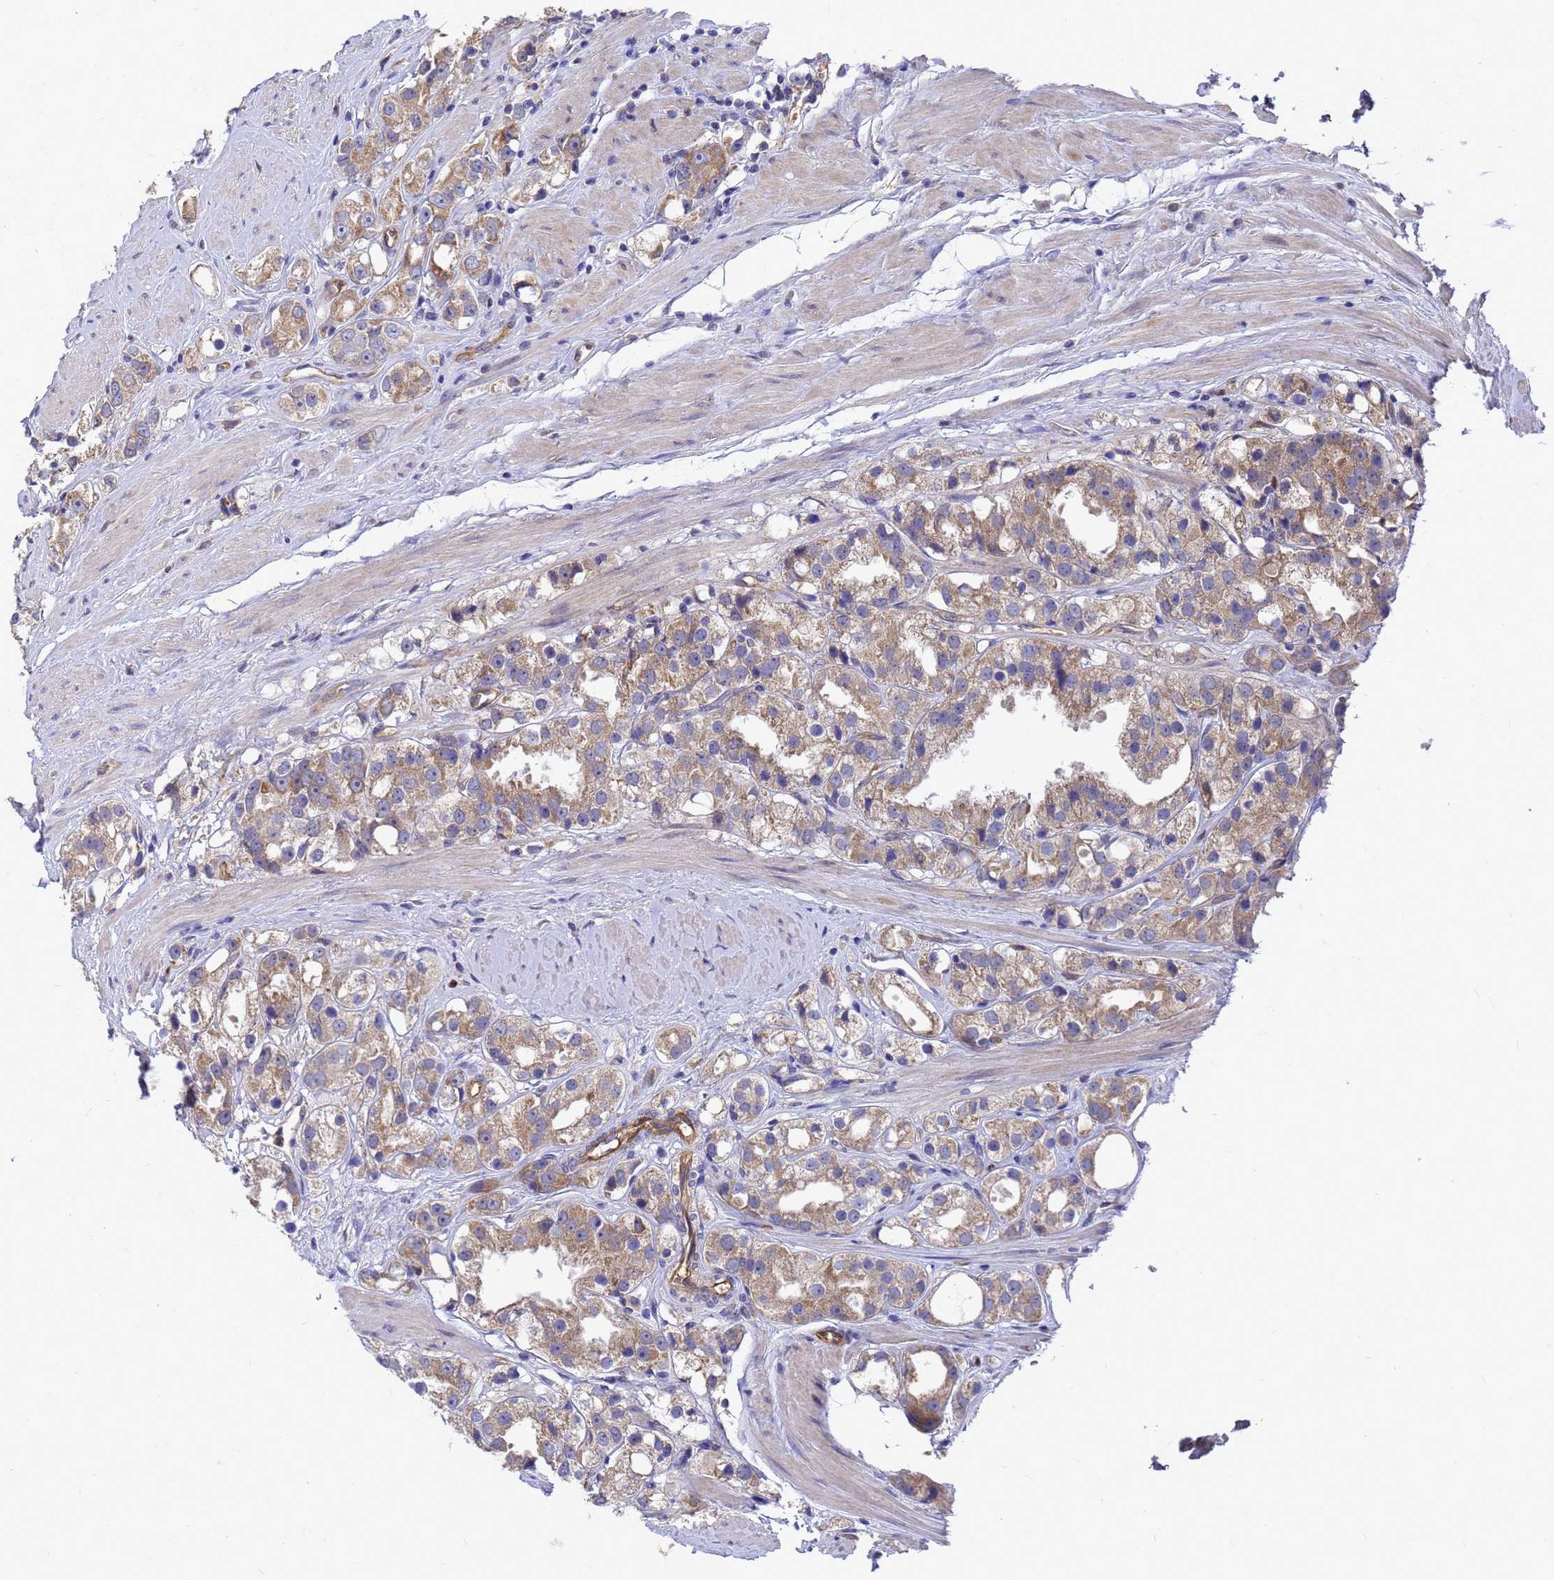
{"staining": {"intensity": "moderate", "quantity": "25%-75%", "location": "cytoplasmic/membranous"}, "tissue": "prostate cancer", "cell_type": "Tumor cells", "image_type": "cancer", "snomed": [{"axis": "morphology", "description": "Adenocarcinoma, NOS"}, {"axis": "topography", "description": "Prostate"}], "caption": "Prostate adenocarcinoma tissue displays moderate cytoplasmic/membranous expression in approximately 25%-75% of tumor cells, visualized by immunohistochemistry.", "gene": "SLC35E2B", "patient": {"sex": "male", "age": 79}}